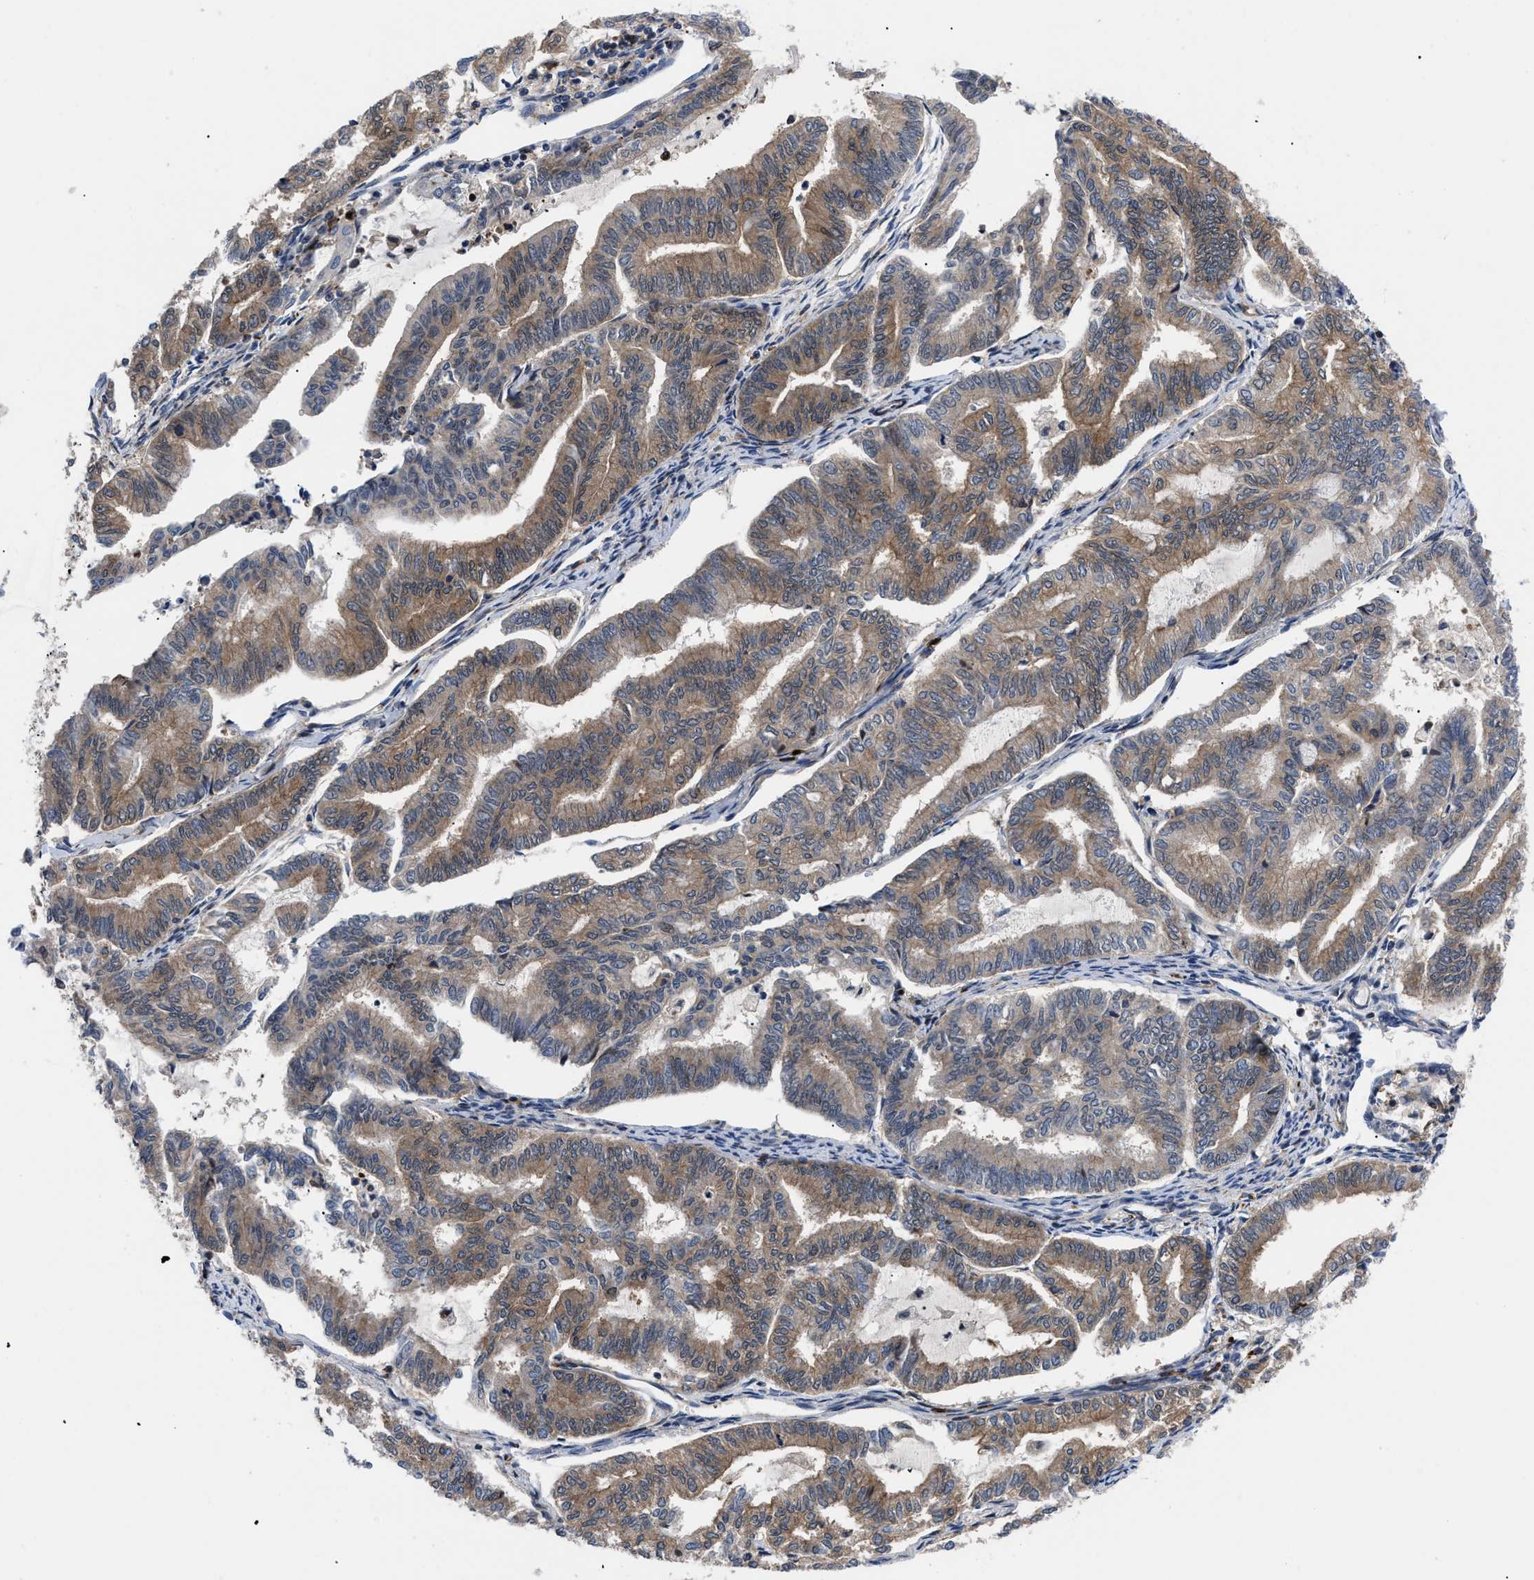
{"staining": {"intensity": "moderate", "quantity": ">75%", "location": "cytoplasmic/membranous"}, "tissue": "endometrial cancer", "cell_type": "Tumor cells", "image_type": "cancer", "snomed": [{"axis": "morphology", "description": "Adenocarcinoma, NOS"}, {"axis": "topography", "description": "Endometrium"}], "caption": "Endometrial cancer was stained to show a protein in brown. There is medium levels of moderate cytoplasmic/membranous positivity in about >75% of tumor cells. Using DAB (brown) and hematoxylin (blue) stains, captured at high magnification using brightfield microscopy.", "gene": "SPAST", "patient": {"sex": "female", "age": 79}}